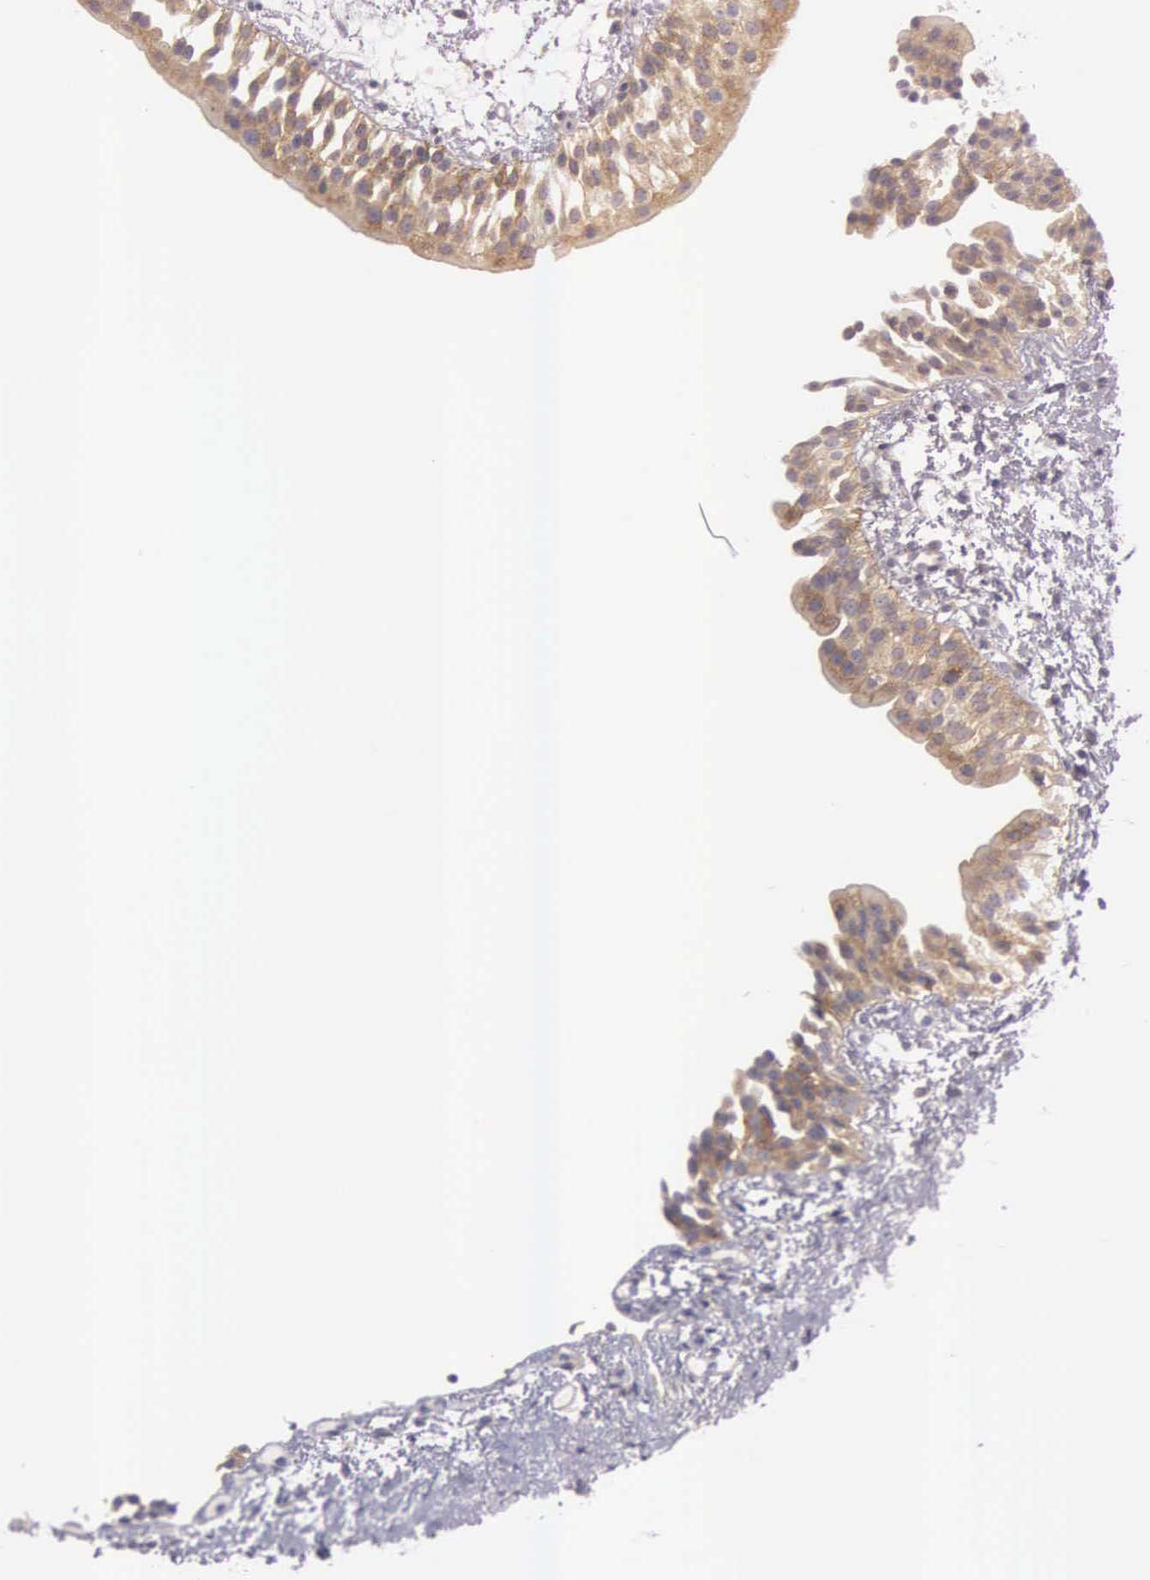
{"staining": {"intensity": "moderate", "quantity": ">75%", "location": "cytoplasmic/membranous"}, "tissue": "urinary bladder", "cell_type": "Urothelial cells", "image_type": "normal", "snomed": [{"axis": "morphology", "description": "Normal tissue, NOS"}, {"axis": "topography", "description": "Urinary bladder"}], "caption": "High-power microscopy captured an immunohistochemistry histopathology image of normal urinary bladder, revealing moderate cytoplasmic/membranous expression in approximately >75% of urothelial cells. (DAB (3,3'-diaminobenzidine) IHC with brightfield microscopy, high magnification).", "gene": "CEP170B", "patient": {"sex": "male", "age": 48}}